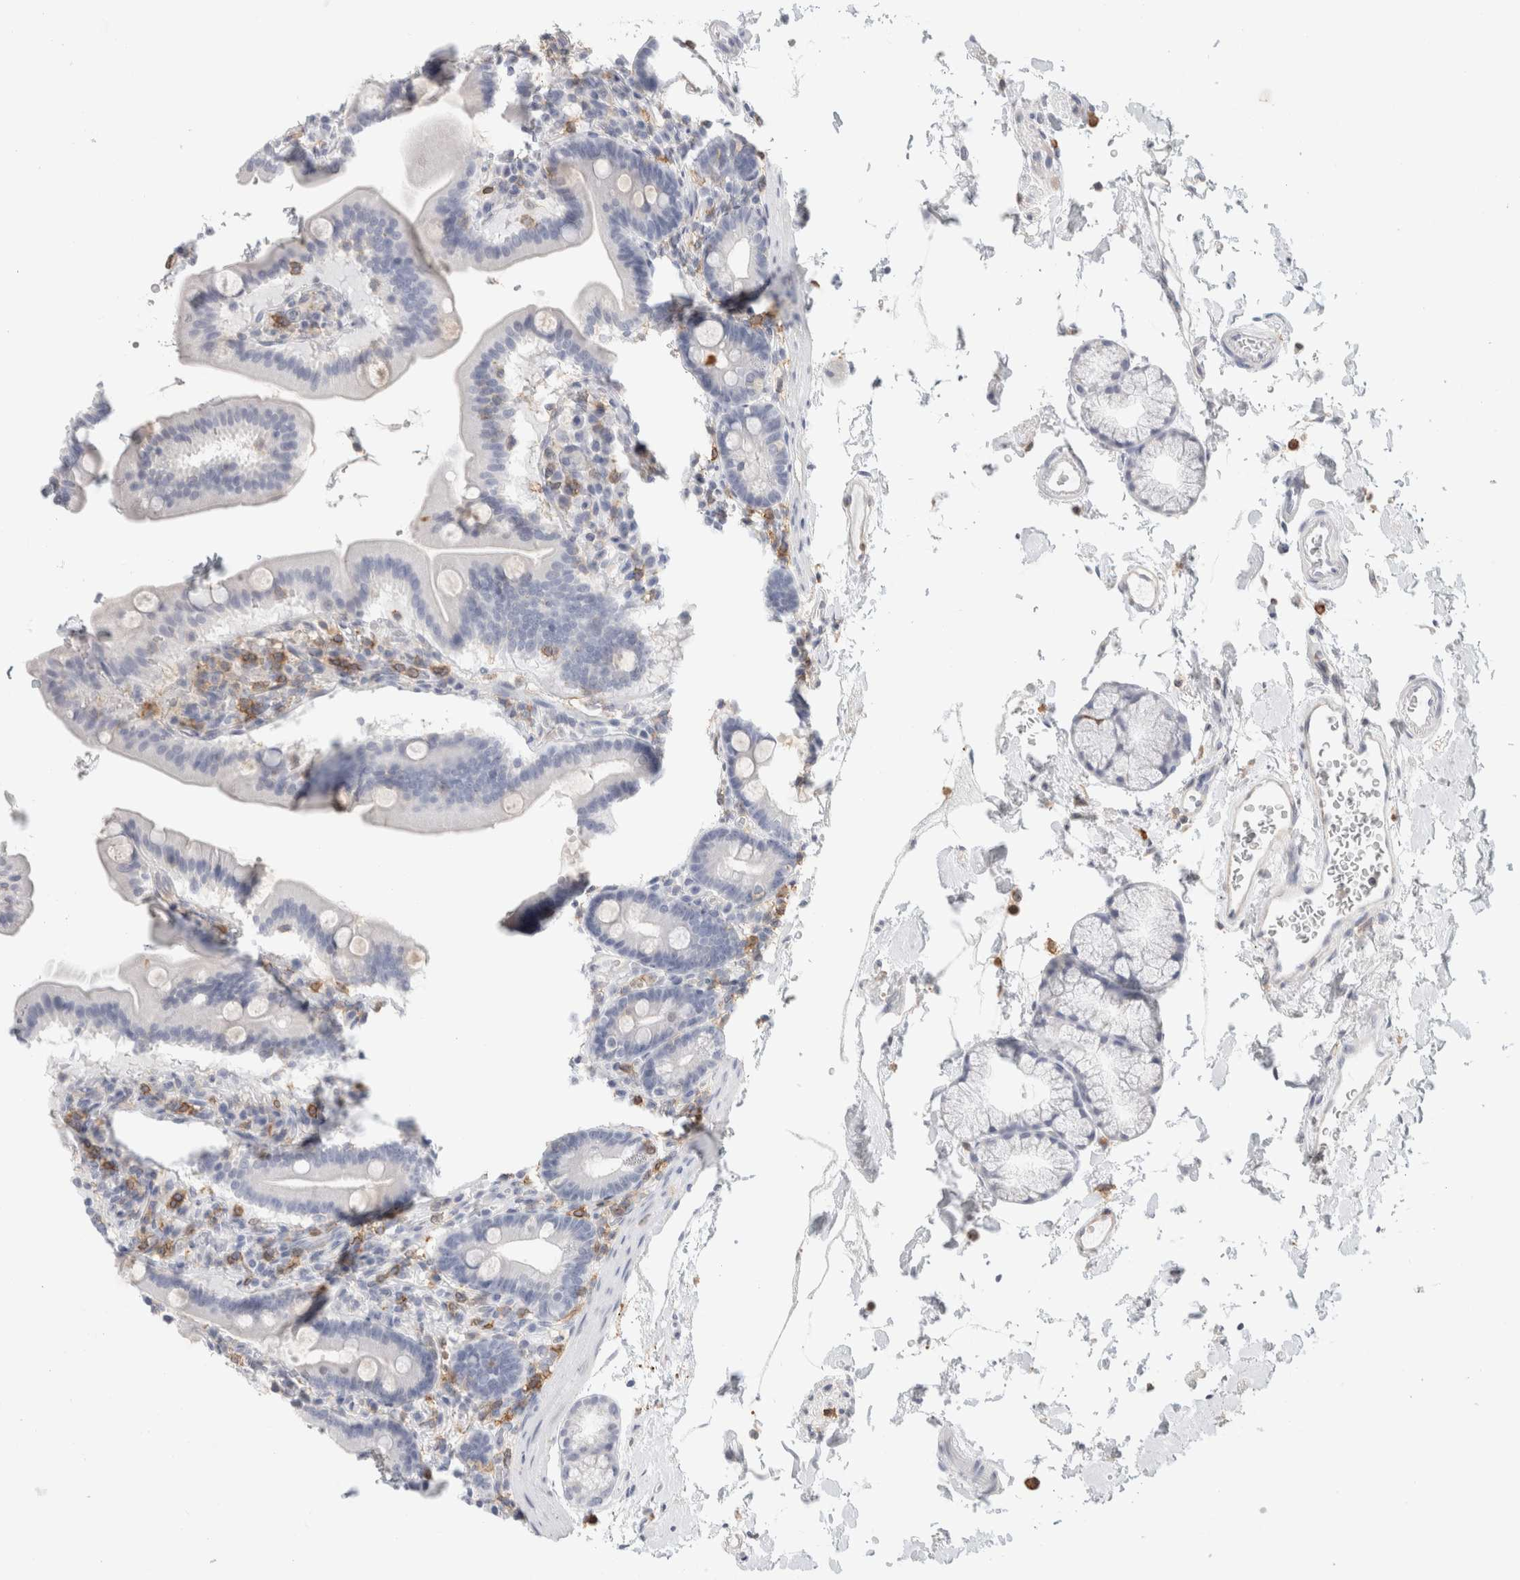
{"staining": {"intensity": "negative", "quantity": "none", "location": "none"}, "tissue": "duodenum", "cell_type": "Glandular cells", "image_type": "normal", "snomed": [{"axis": "morphology", "description": "Normal tissue, NOS"}, {"axis": "topography", "description": "Duodenum"}], "caption": "The immunohistochemistry (IHC) photomicrograph has no significant positivity in glandular cells of duodenum.", "gene": "P2RY2", "patient": {"sex": "male", "age": 54}}